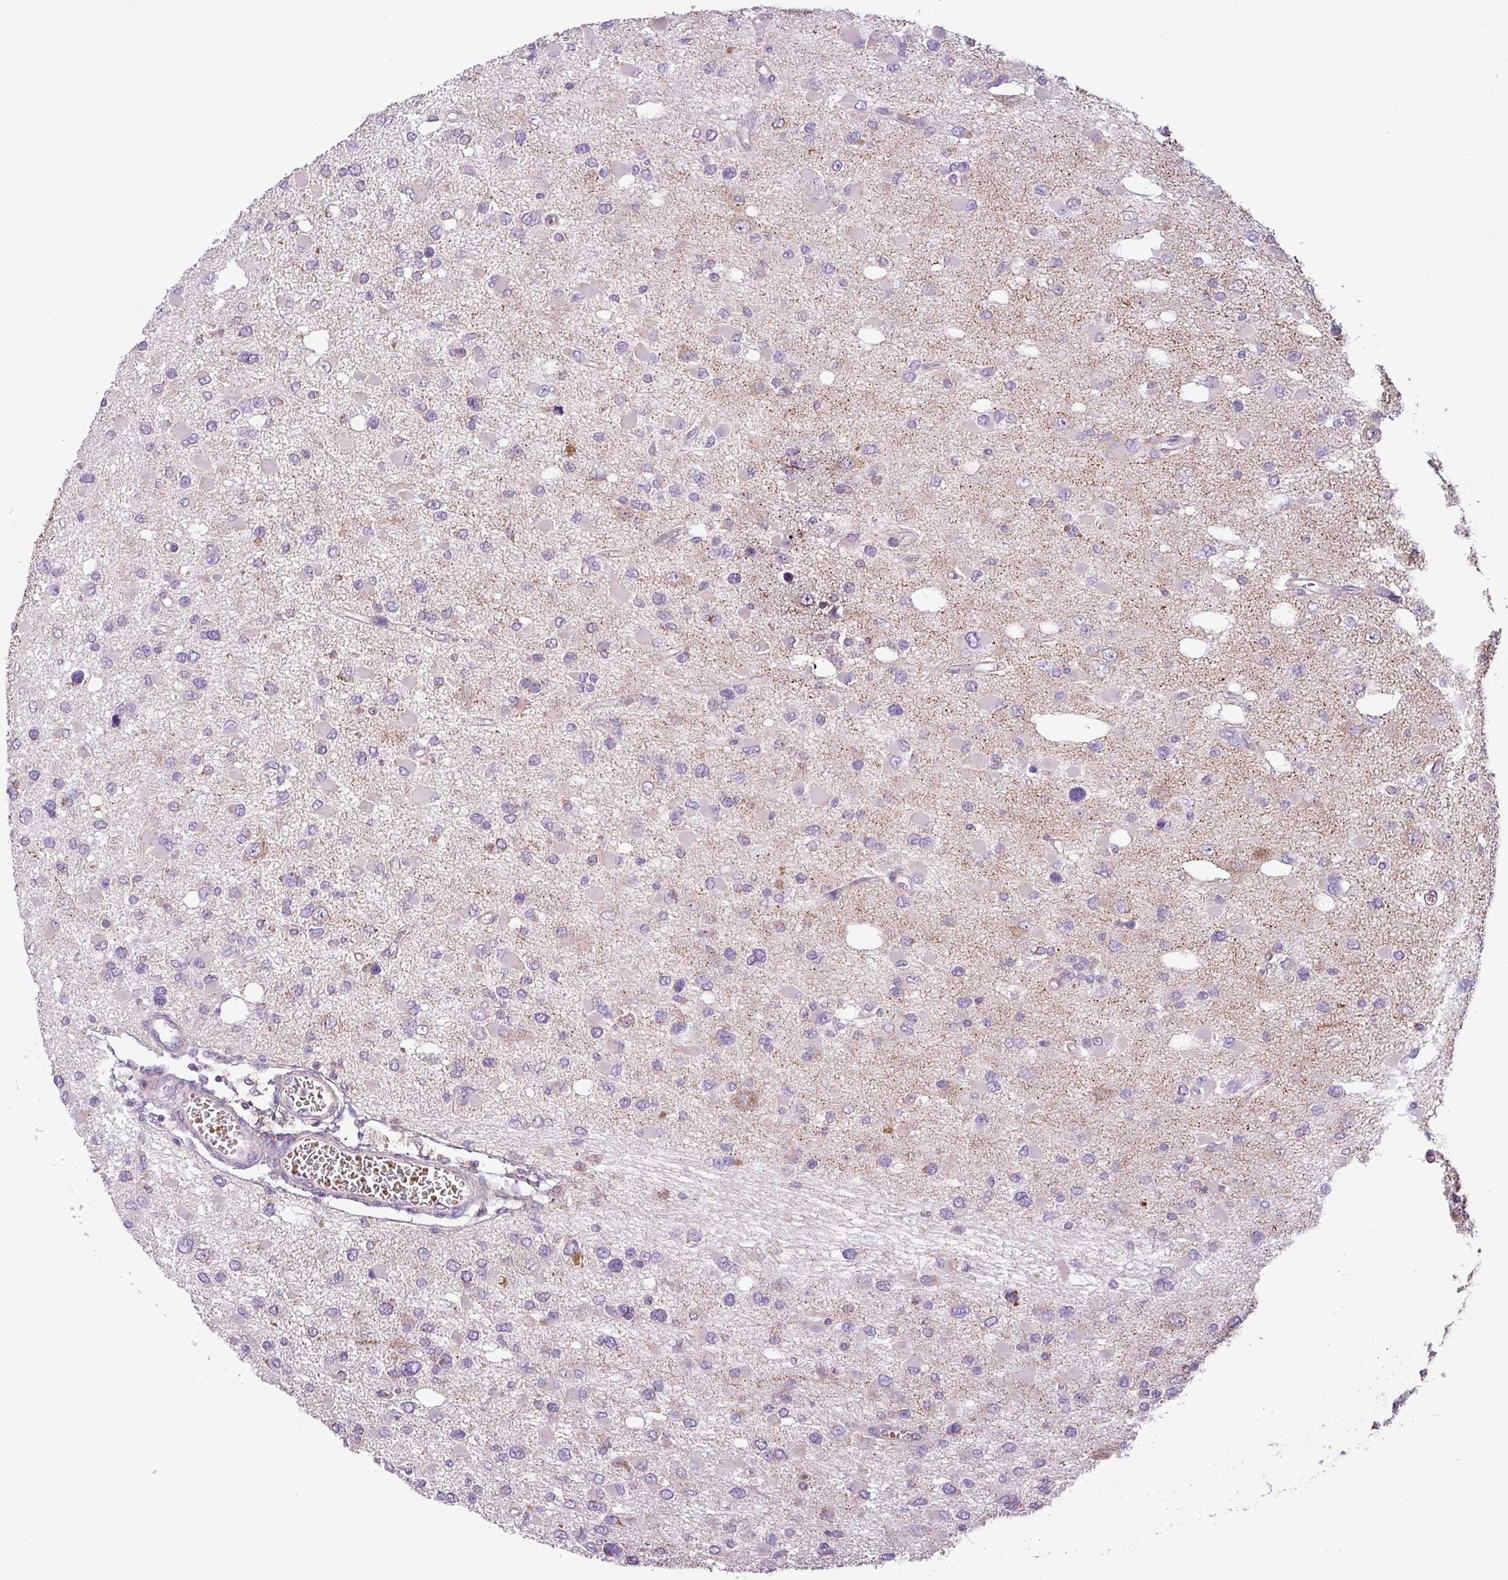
{"staining": {"intensity": "negative", "quantity": "none", "location": "none"}, "tissue": "glioma", "cell_type": "Tumor cells", "image_type": "cancer", "snomed": [{"axis": "morphology", "description": "Glioma, malignant, High grade"}, {"axis": "topography", "description": "Brain"}], "caption": "A micrograph of human glioma is negative for staining in tumor cells.", "gene": "FAM183A", "patient": {"sex": "male", "age": 53}}